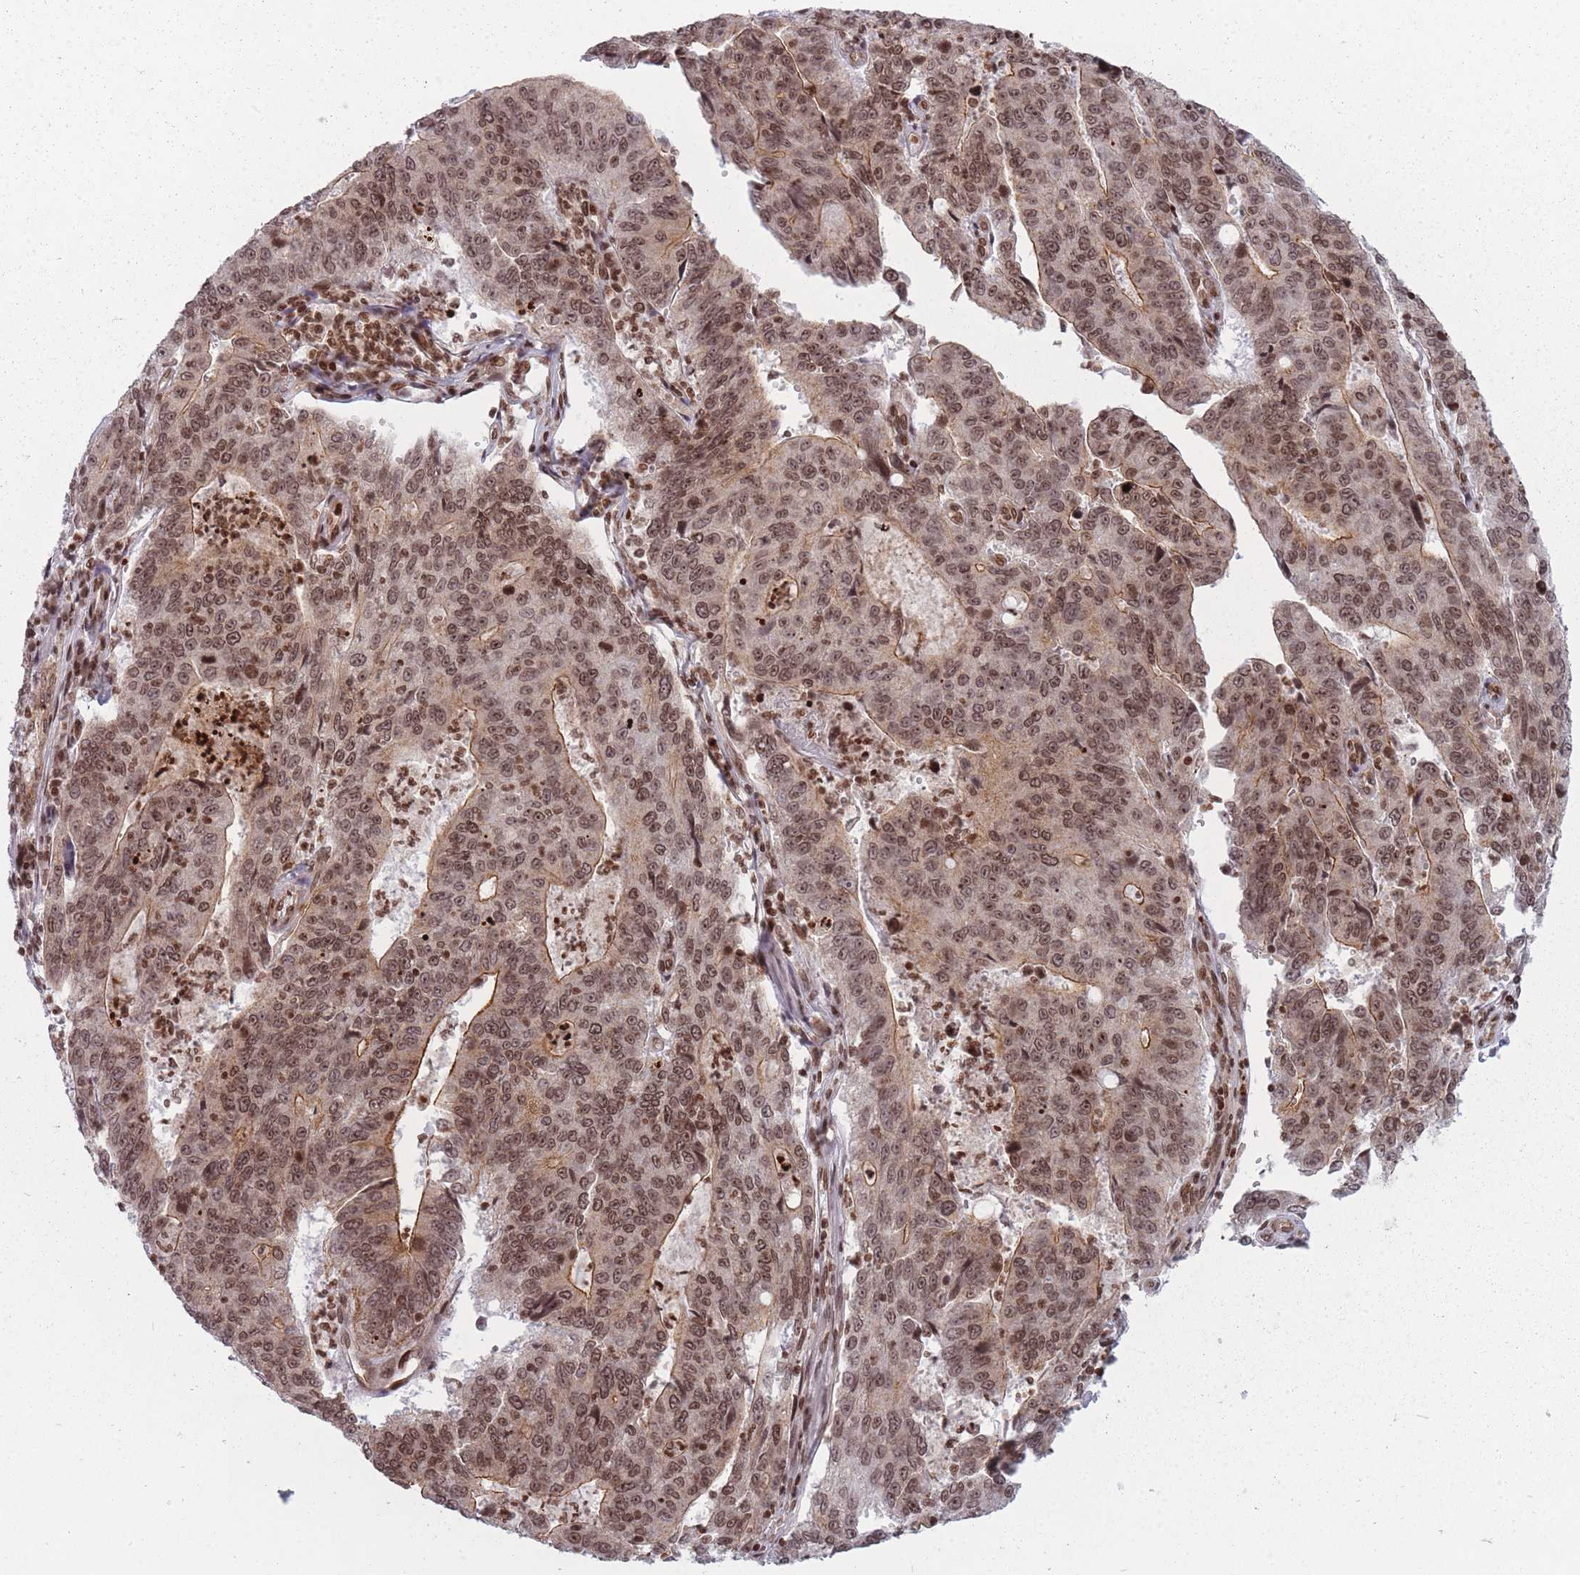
{"staining": {"intensity": "moderate", "quantity": ">75%", "location": "cytoplasmic/membranous,nuclear"}, "tissue": "stomach cancer", "cell_type": "Tumor cells", "image_type": "cancer", "snomed": [{"axis": "morphology", "description": "Adenocarcinoma, NOS"}, {"axis": "topography", "description": "Stomach"}], "caption": "Immunohistochemistry (IHC) image of neoplastic tissue: stomach adenocarcinoma stained using IHC displays medium levels of moderate protein expression localized specifically in the cytoplasmic/membranous and nuclear of tumor cells, appearing as a cytoplasmic/membranous and nuclear brown color.", "gene": "TMC6", "patient": {"sex": "male", "age": 59}}